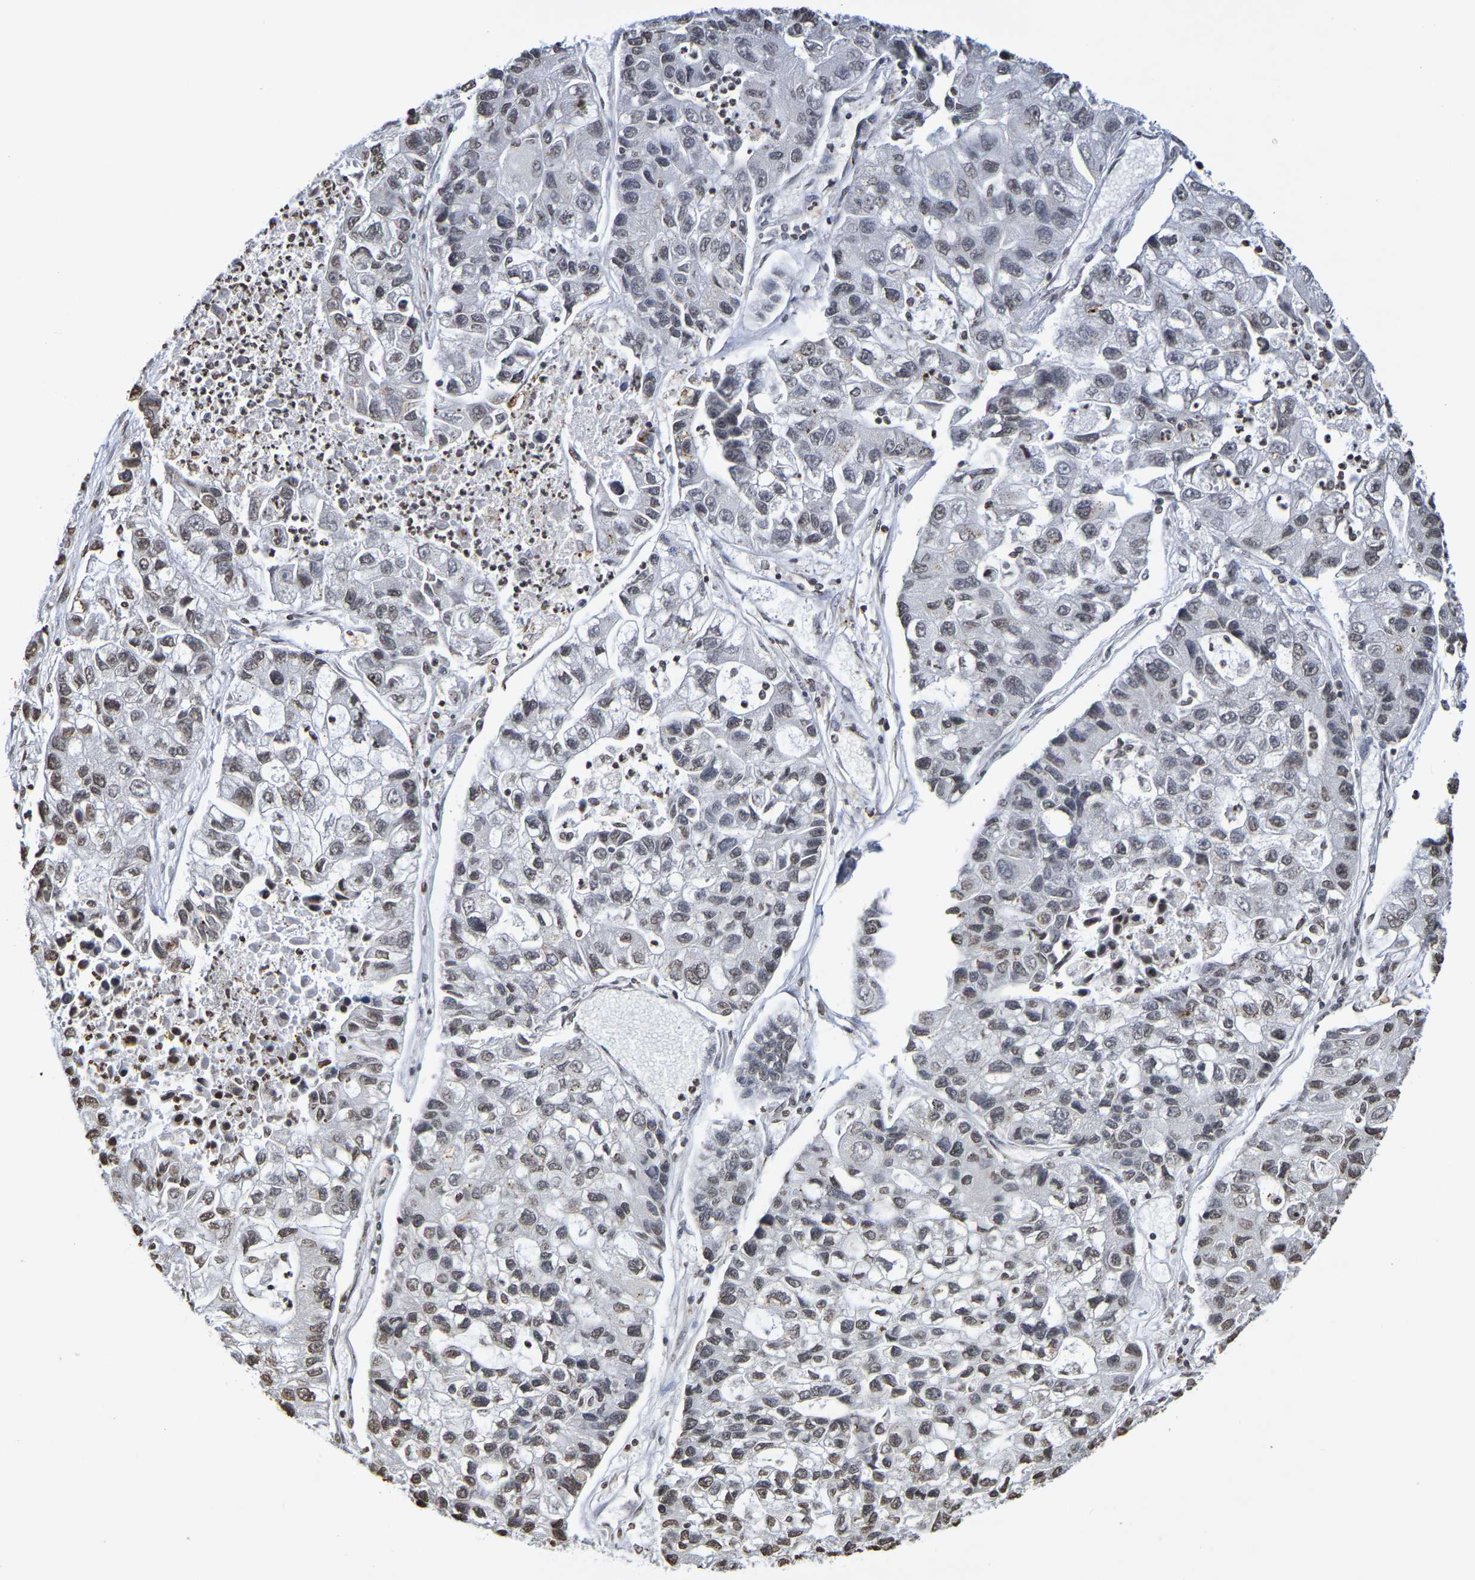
{"staining": {"intensity": "weak", "quantity": "25%-75%", "location": "nuclear"}, "tissue": "lung cancer", "cell_type": "Tumor cells", "image_type": "cancer", "snomed": [{"axis": "morphology", "description": "Adenocarcinoma, NOS"}, {"axis": "topography", "description": "Lung"}], "caption": "The immunohistochemical stain labels weak nuclear positivity in tumor cells of lung adenocarcinoma tissue.", "gene": "ATF4", "patient": {"sex": "female", "age": 51}}